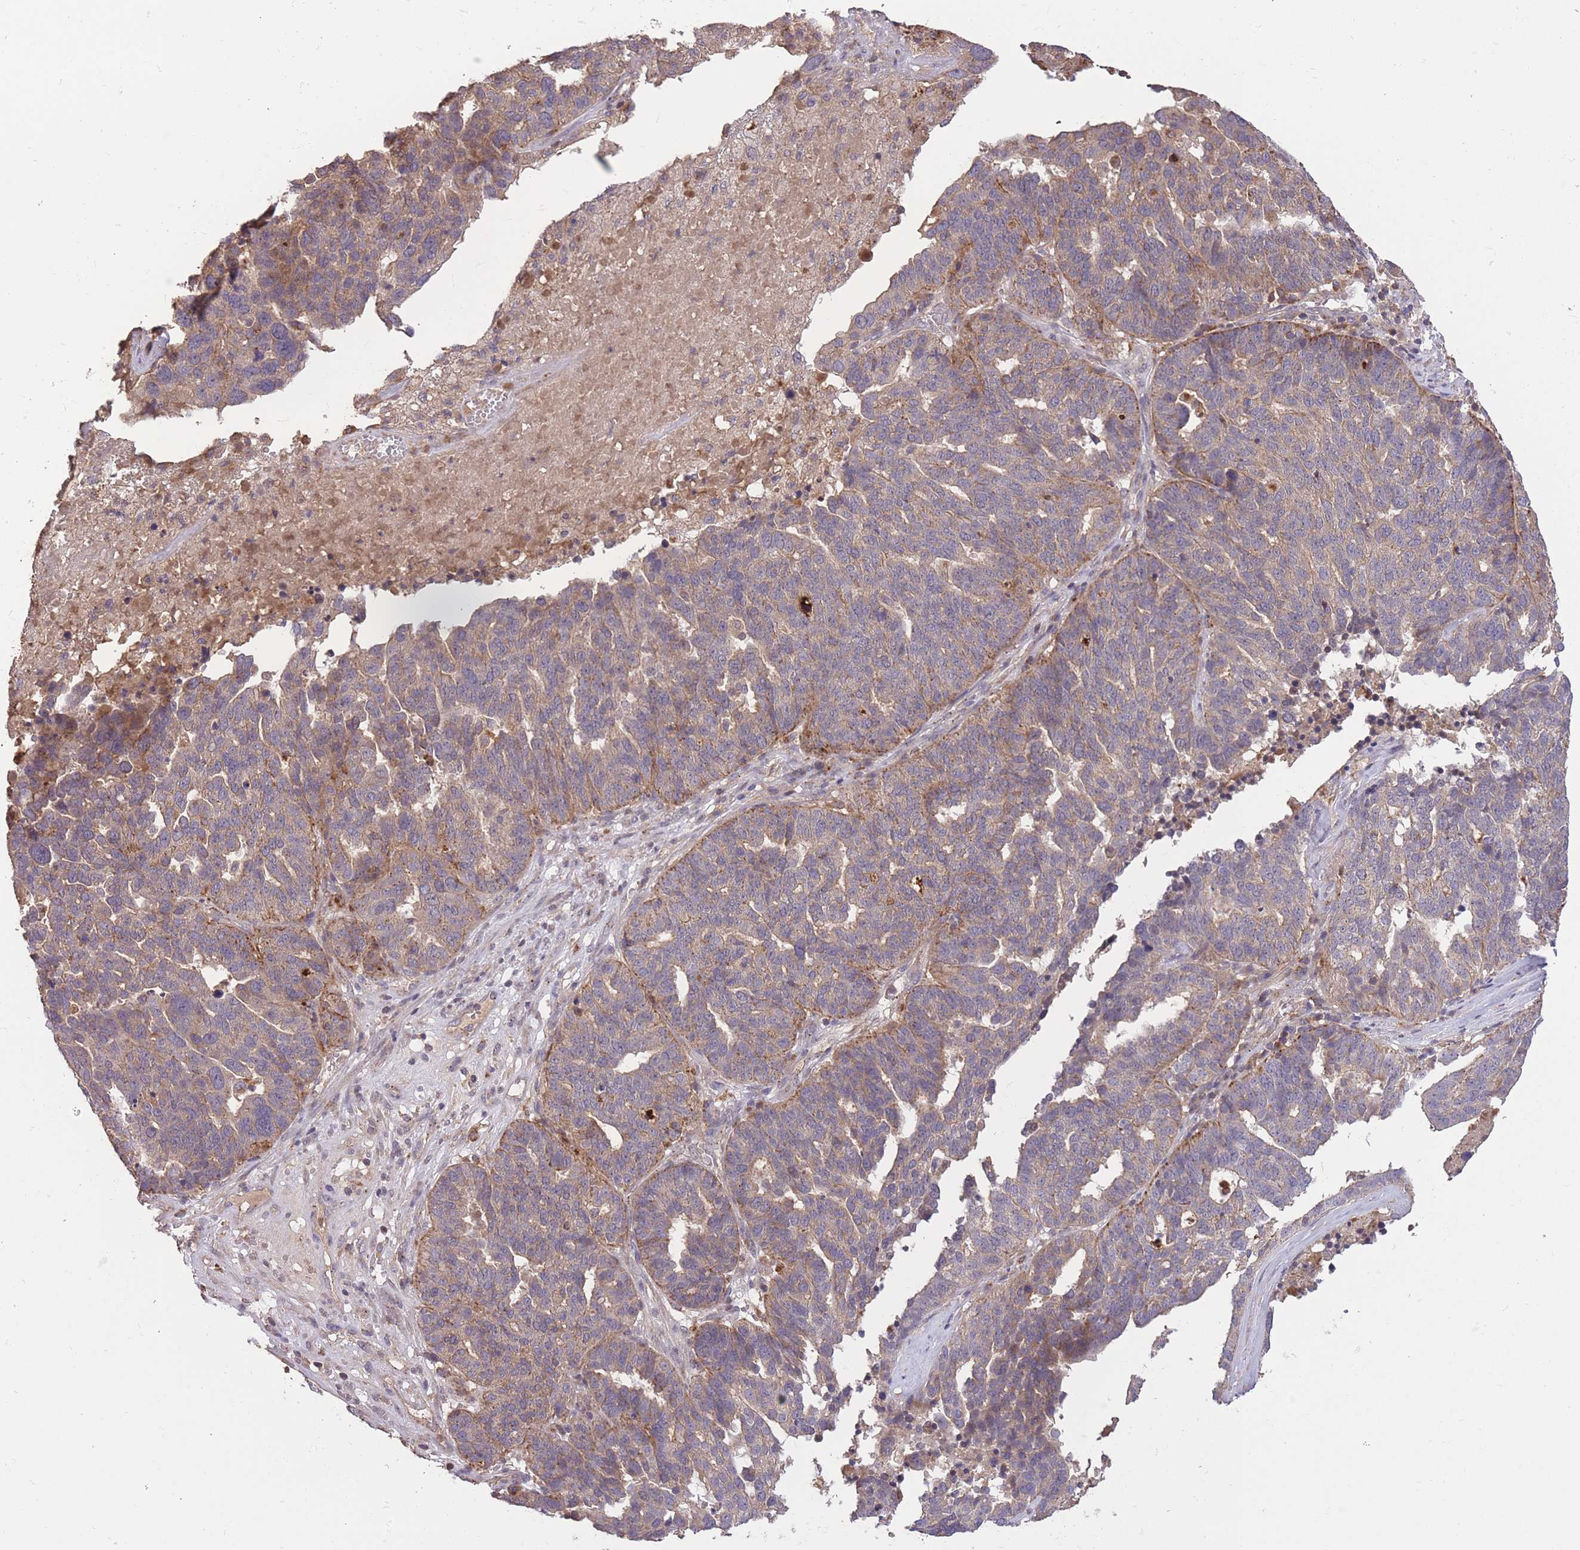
{"staining": {"intensity": "moderate", "quantity": "25%-75%", "location": "cytoplasmic/membranous"}, "tissue": "ovarian cancer", "cell_type": "Tumor cells", "image_type": "cancer", "snomed": [{"axis": "morphology", "description": "Cystadenocarcinoma, serous, NOS"}, {"axis": "topography", "description": "Ovary"}], "caption": "Serous cystadenocarcinoma (ovarian) stained with DAB immunohistochemistry (IHC) exhibits medium levels of moderate cytoplasmic/membranous staining in approximately 25%-75% of tumor cells.", "gene": "POLR3F", "patient": {"sex": "female", "age": 59}}